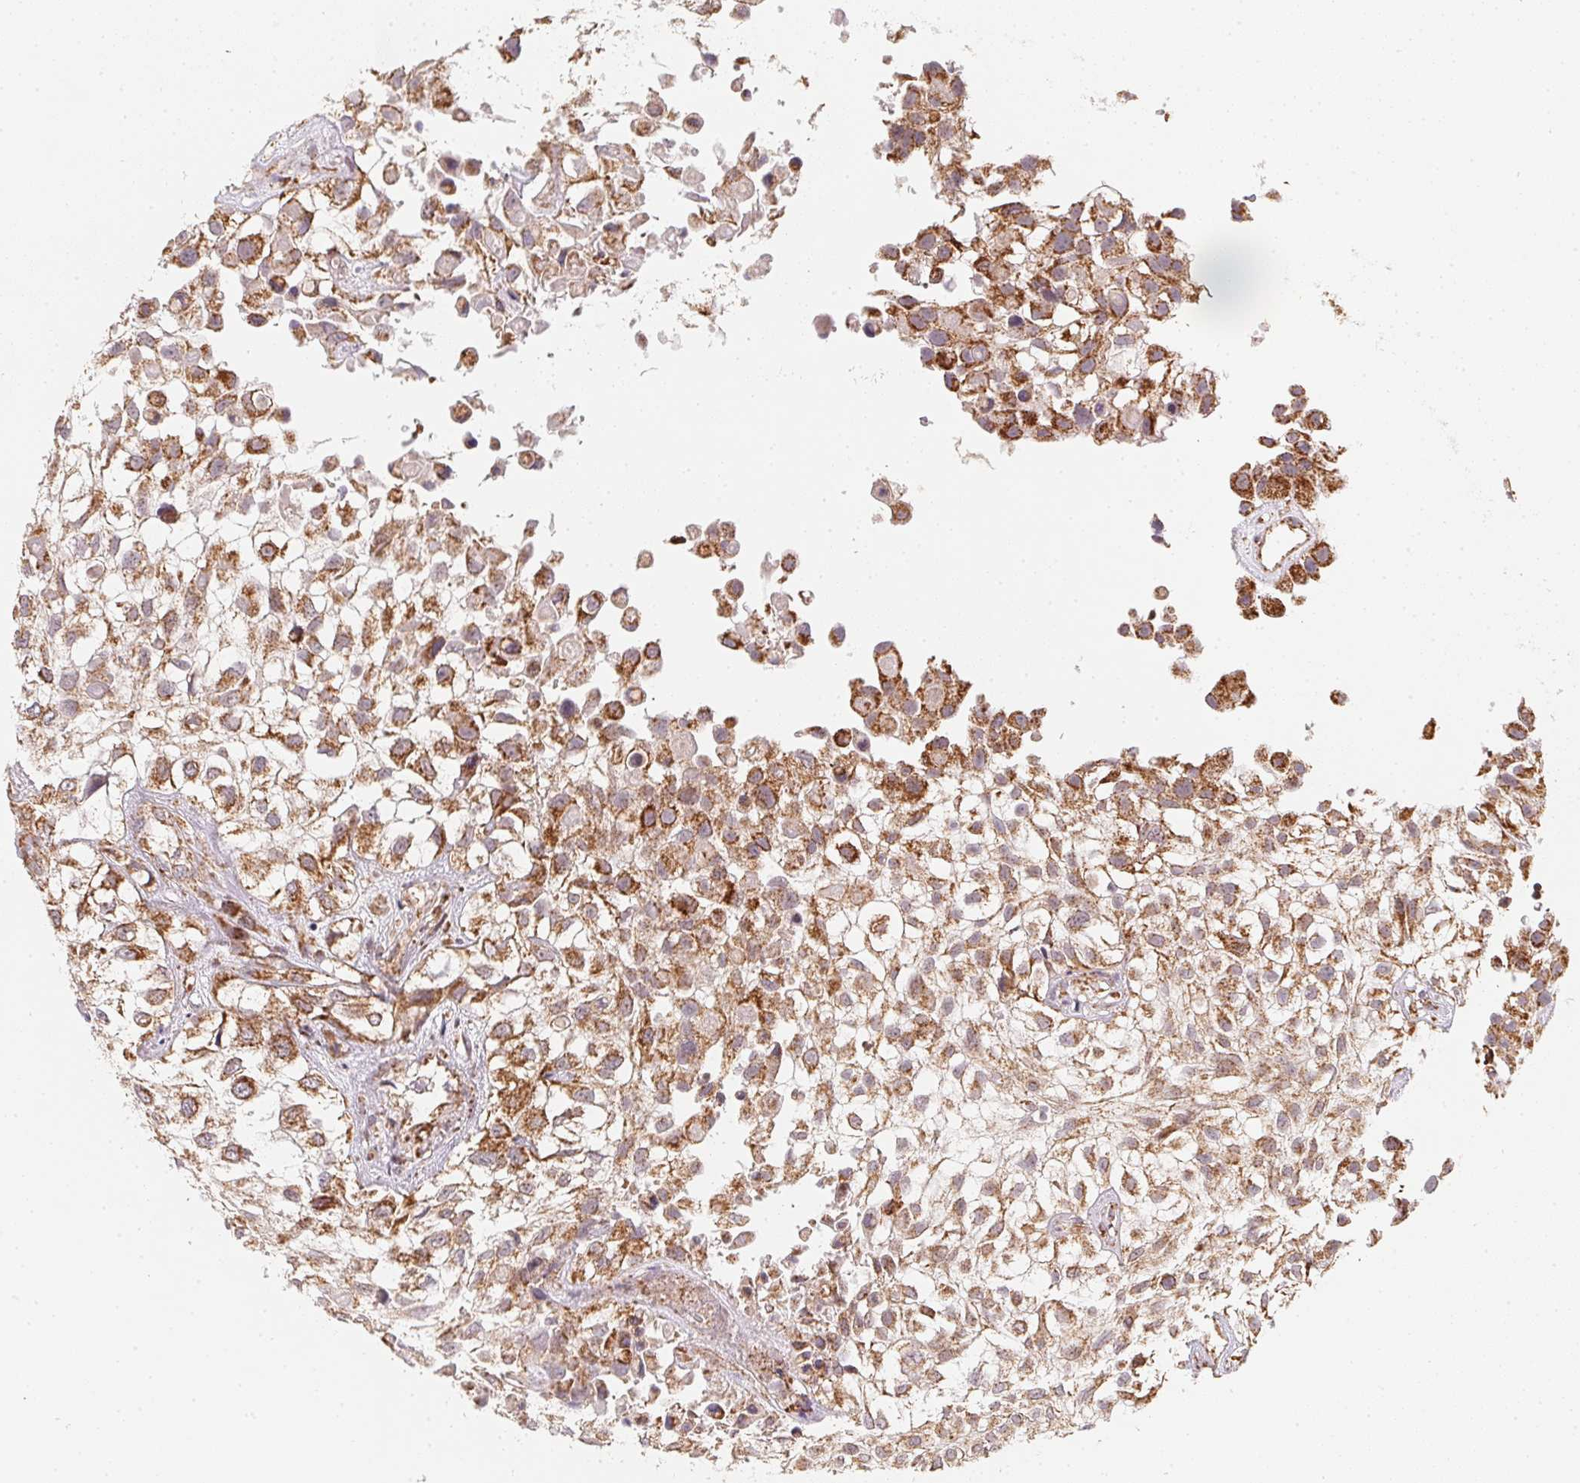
{"staining": {"intensity": "moderate", "quantity": ">75%", "location": "cytoplasmic/membranous"}, "tissue": "urothelial cancer", "cell_type": "Tumor cells", "image_type": "cancer", "snomed": [{"axis": "morphology", "description": "Urothelial carcinoma, High grade"}, {"axis": "topography", "description": "Urinary bladder"}], "caption": "Human urothelial cancer stained for a protein (brown) shows moderate cytoplasmic/membranous positive positivity in about >75% of tumor cells.", "gene": "NDUFS6", "patient": {"sex": "male", "age": 56}}